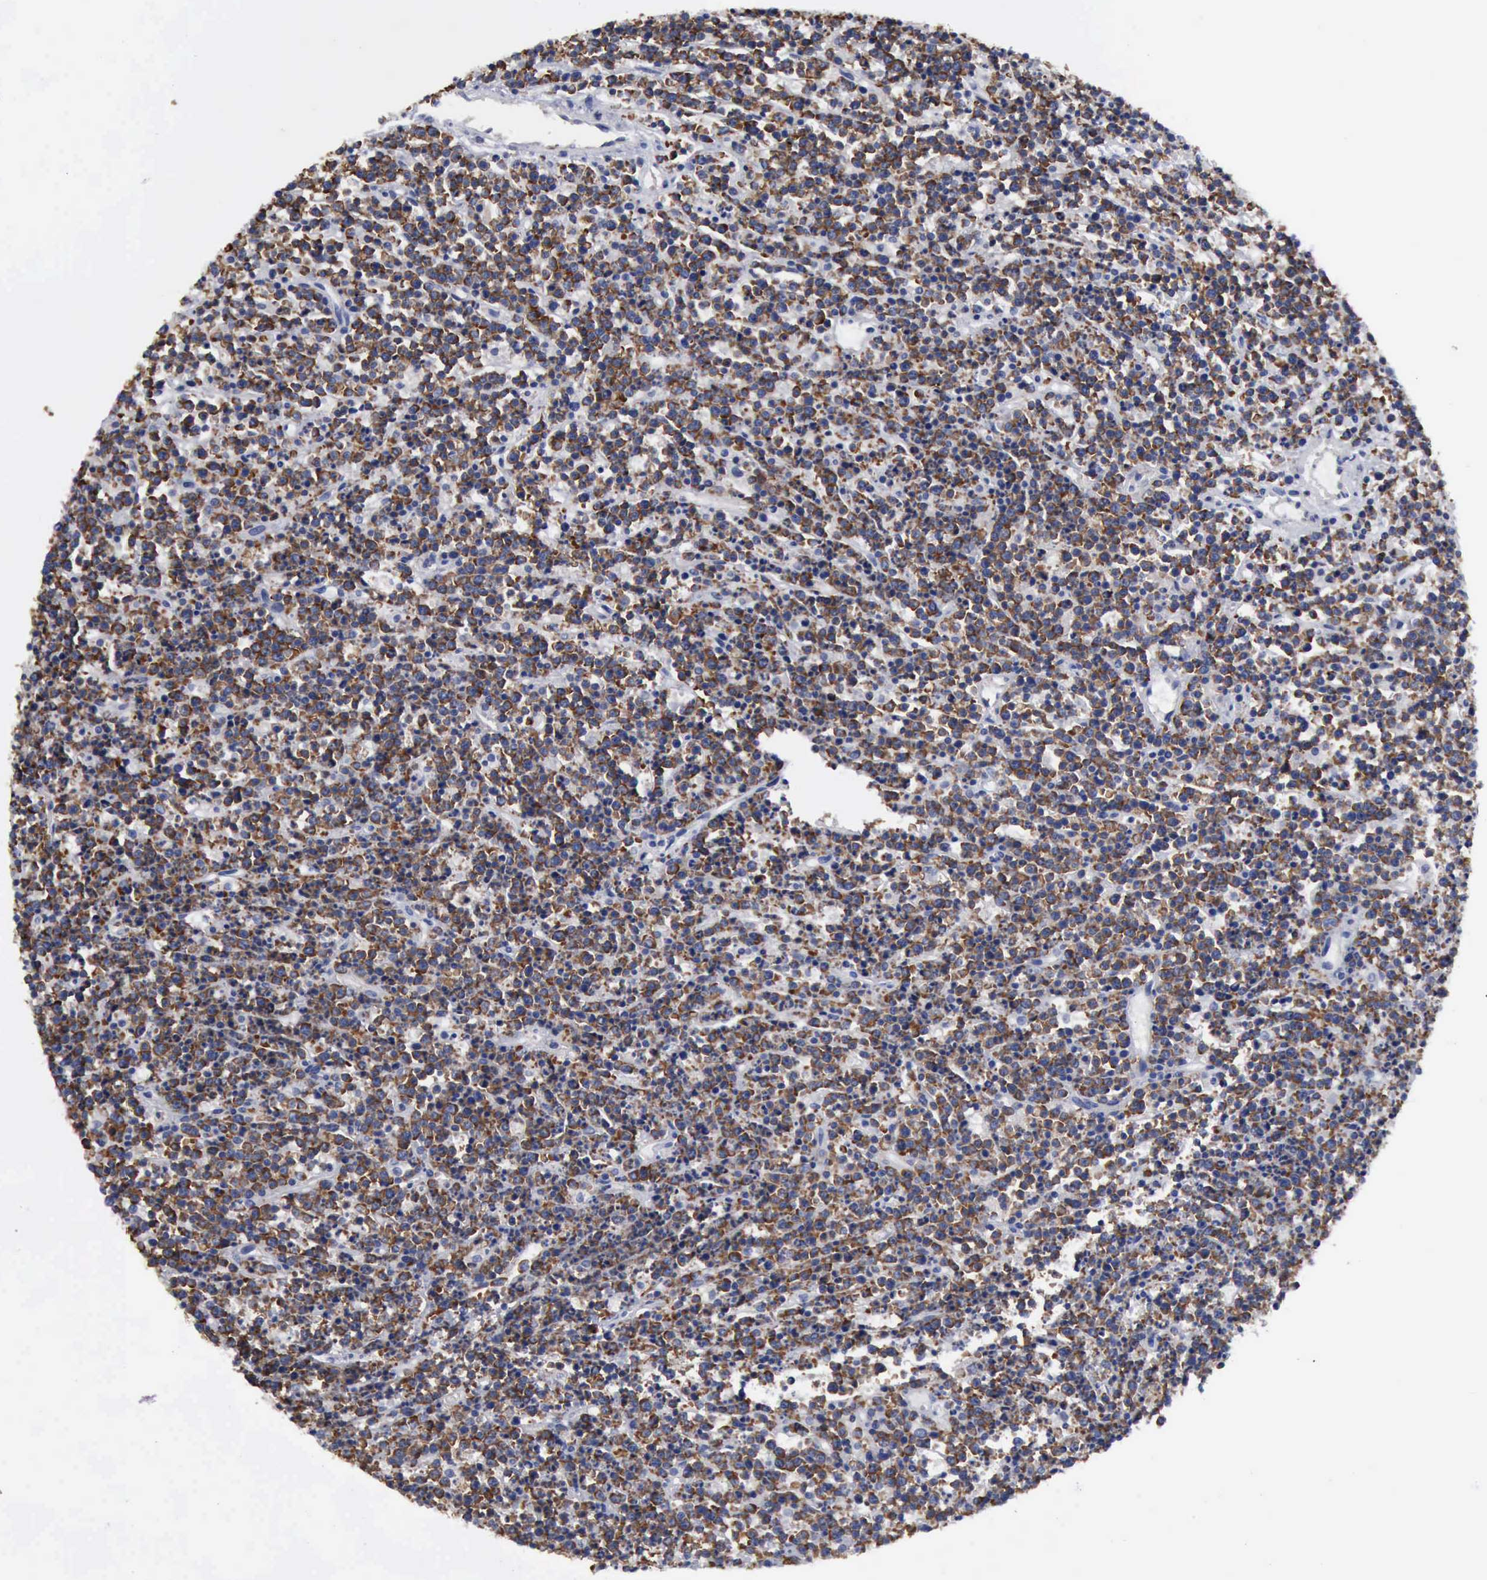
{"staining": {"intensity": "strong", "quantity": ">75%", "location": "cytoplasmic/membranous"}, "tissue": "lymphoma", "cell_type": "Tumor cells", "image_type": "cancer", "snomed": [{"axis": "morphology", "description": "Malignant lymphoma, non-Hodgkin's type, High grade"}, {"axis": "topography", "description": "Ovary"}], "caption": "Immunohistochemical staining of human high-grade malignant lymphoma, non-Hodgkin's type displays strong cytoplasmic/membranous protein positivity in approximately >75% of tumor cells.", "gene": "TXLNG", "patient": {"sex": "female", "age": 56}}